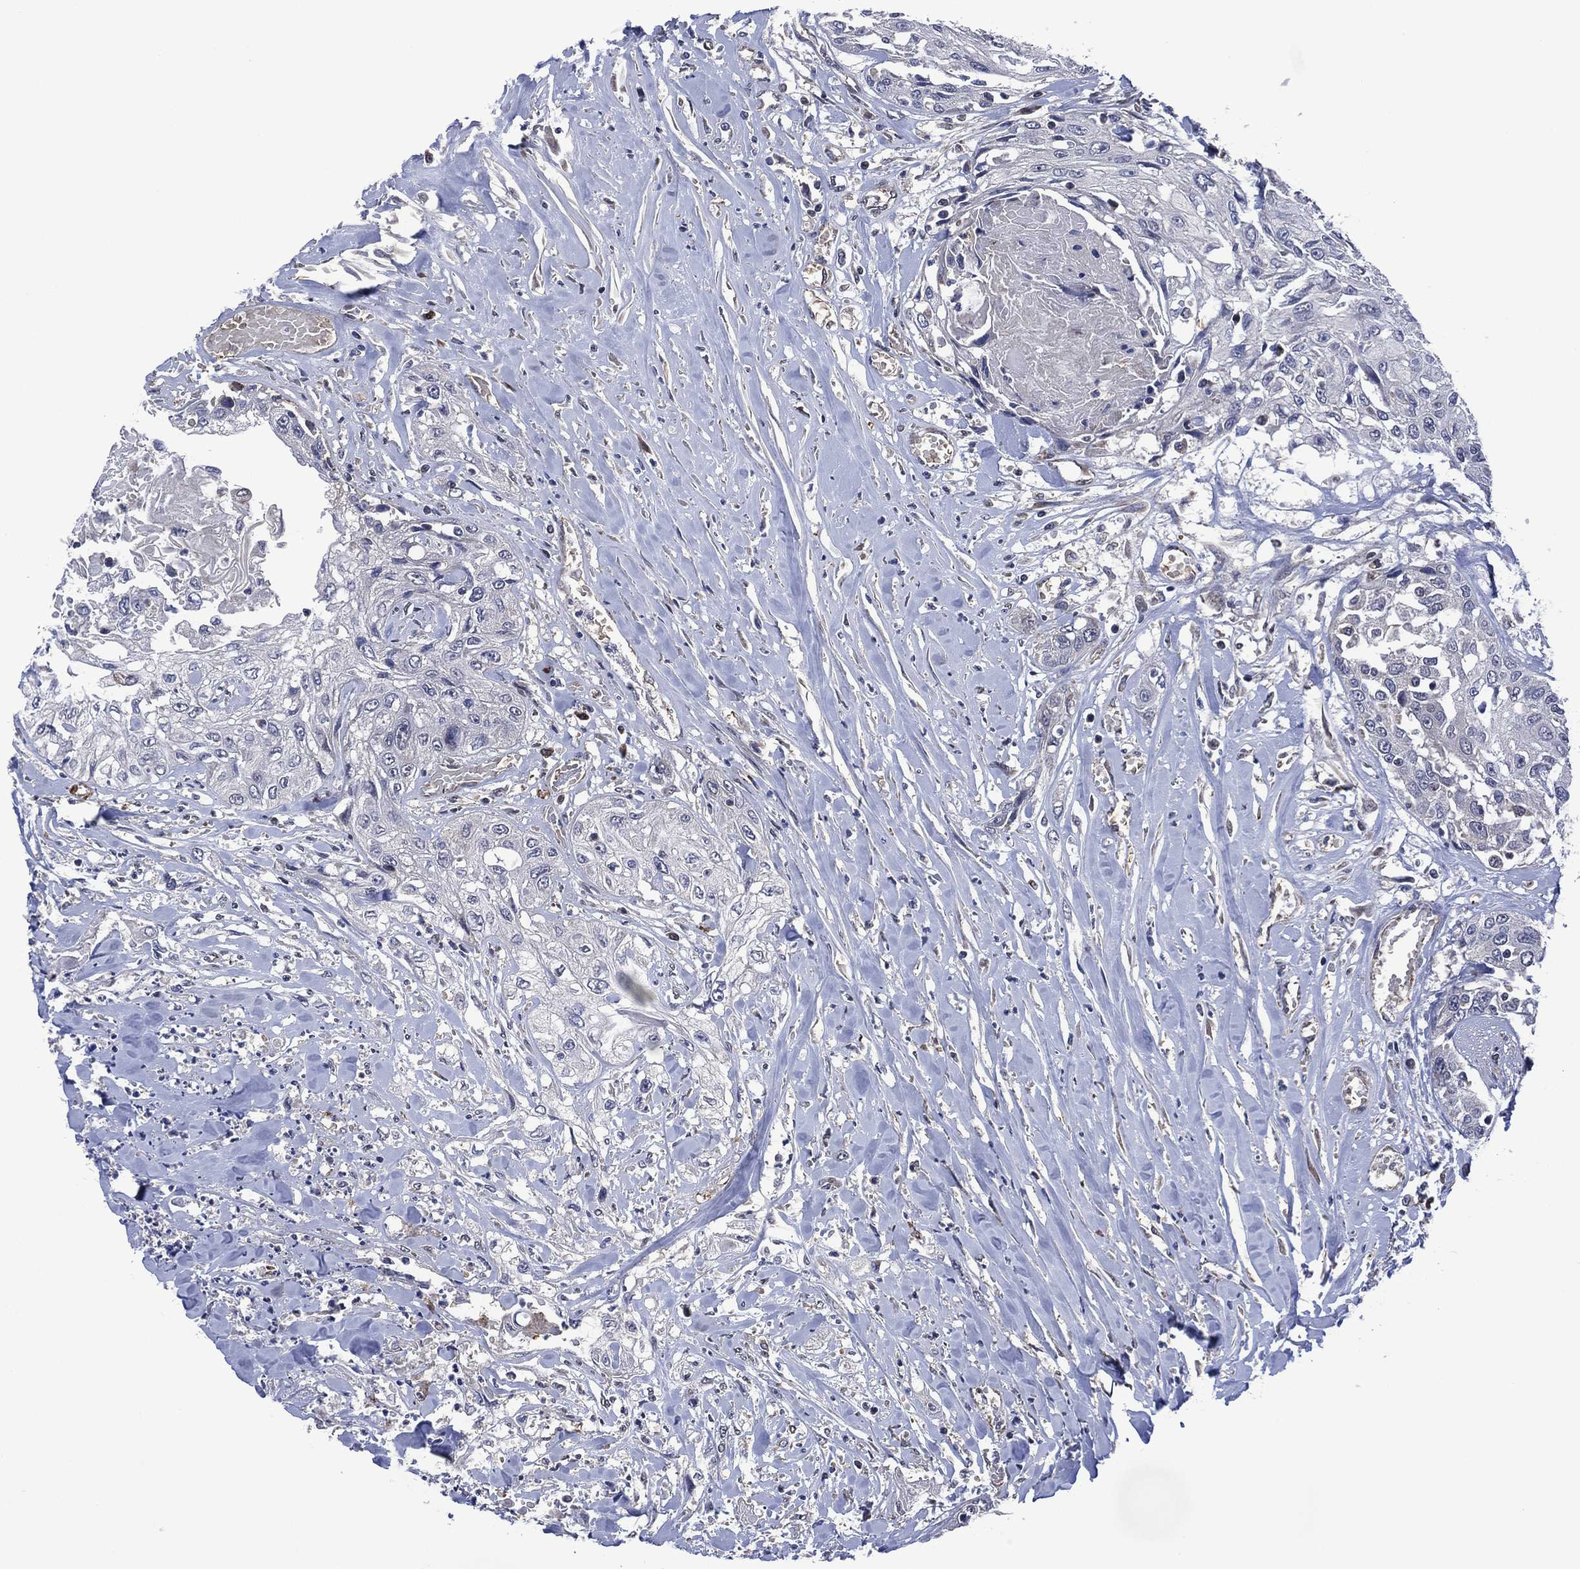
{"staining": {"intensity": "negative", "quantity": "none", "location": "none"}, "tissue": "head and neck cancer", "cell_type": "Tumor cells", "image_type": "cancer", "snomed": [{"axis": "morphology", "description": "Normal tissue, NOS"}, {"axis": "morphology", "description": "Squamous cell carcinoma, NOS"}, {"axis": "topography", "description": "Oral tissue"}, {"axis": "topography", "description": "Peripheral nerve tissue"}, {"axis": "topography", "description": "Head-Neck"}], "caption": "Tumor cells show no significant positivity in head and neck cancer.", "gene": "HTD2", "patient": {"sex": "female", "age": 59}}